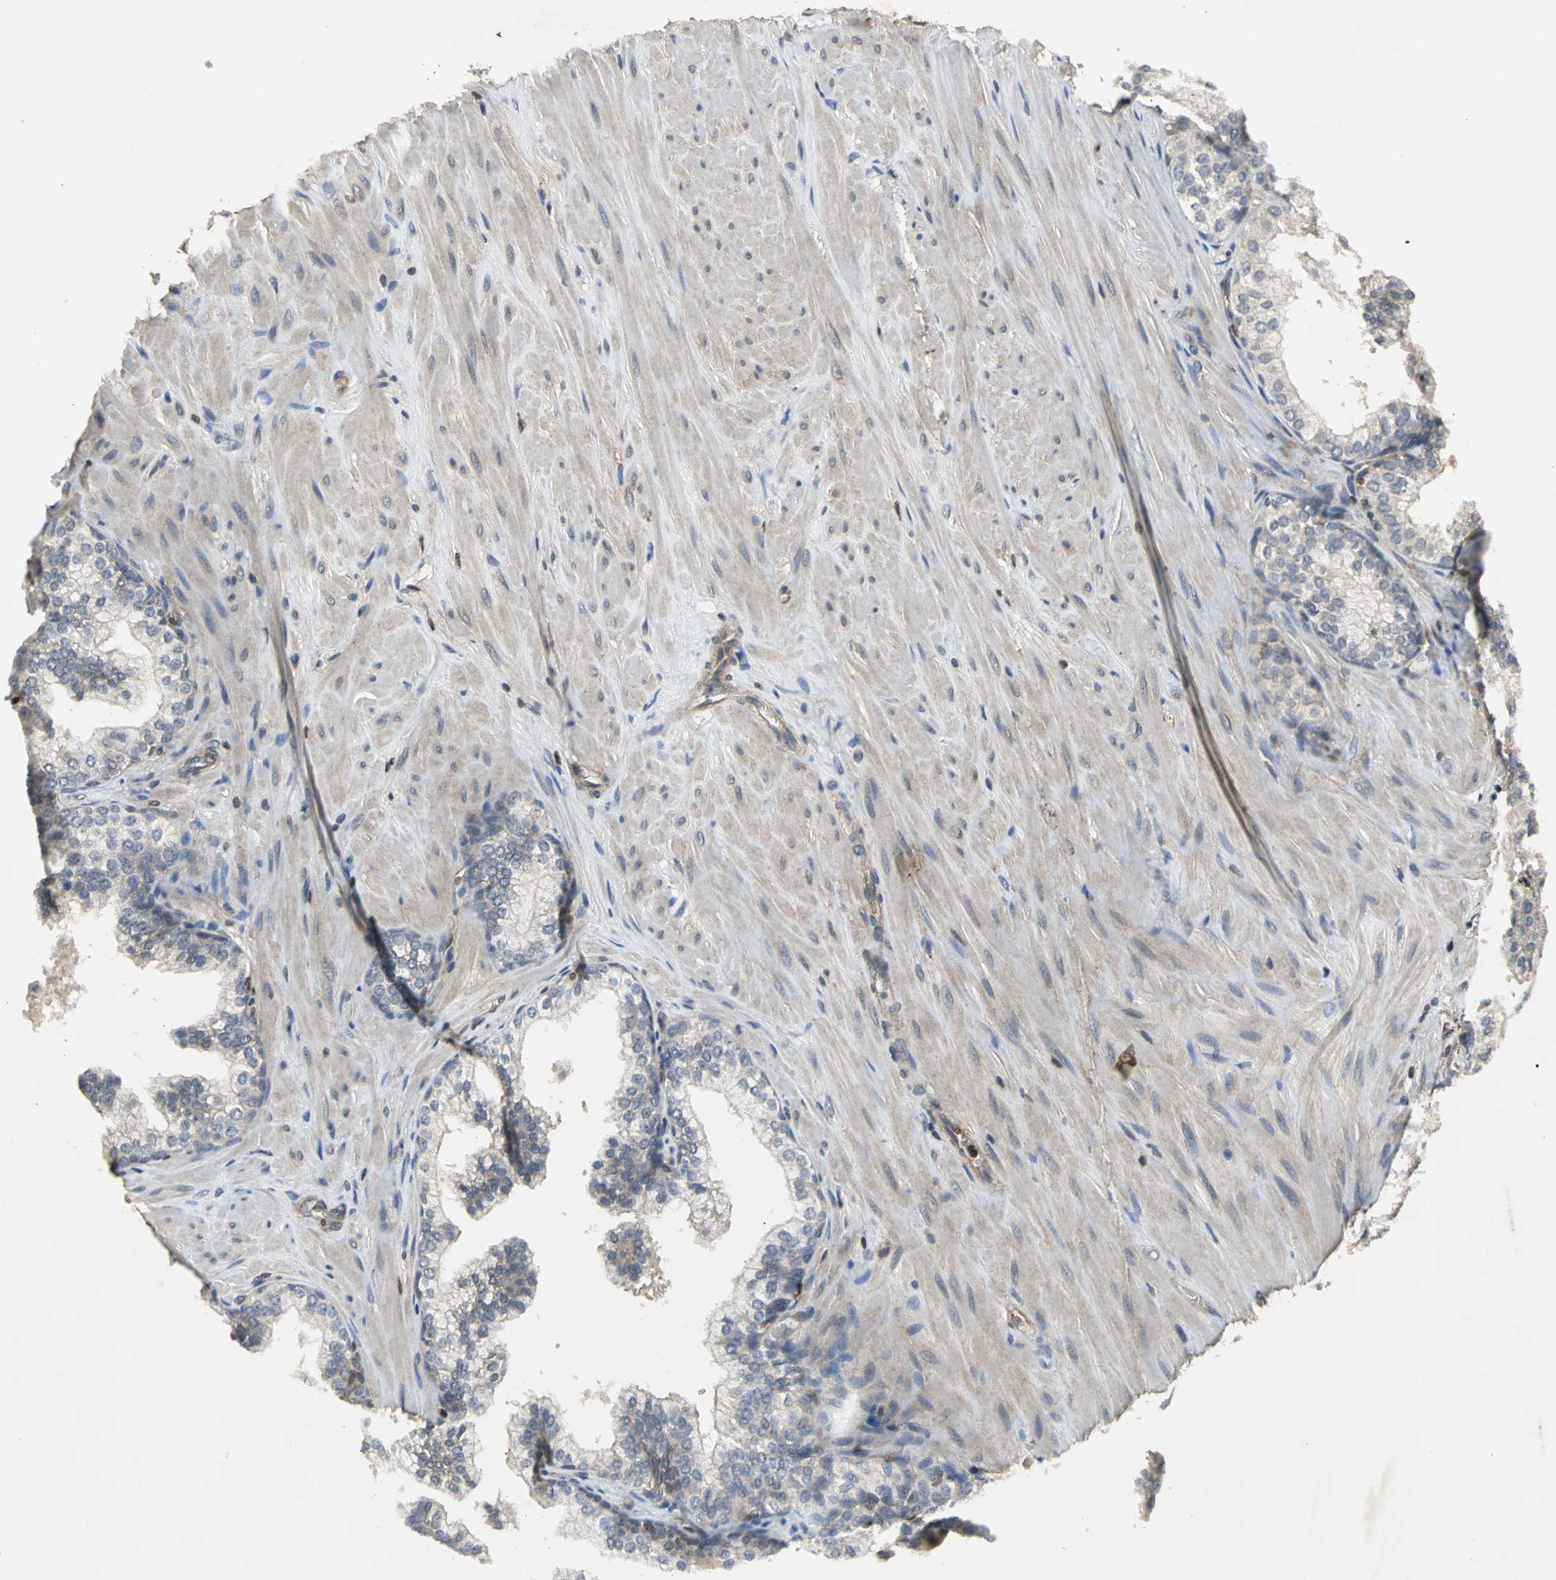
{"staining": {"intensity": "moderate", "quantity": "25%-75%", "location": "cytoplasmic/membranous"}, "tissue": "prostate", "cell_type": "Glandular cells", "image_type": "normal", "snomed": [{"axis": "morphology", "description": "Normal tissue, NOS"}, {"axis": "topography", "description": "Prostate"}], "caption": "Protein analysis of normal prostate exhibits moderate cytoplasmic/membranous expression in approximately 25%-75% of glandular cells.", "gene": "AHR", "patient": {"sex": "male", "age": 60}}